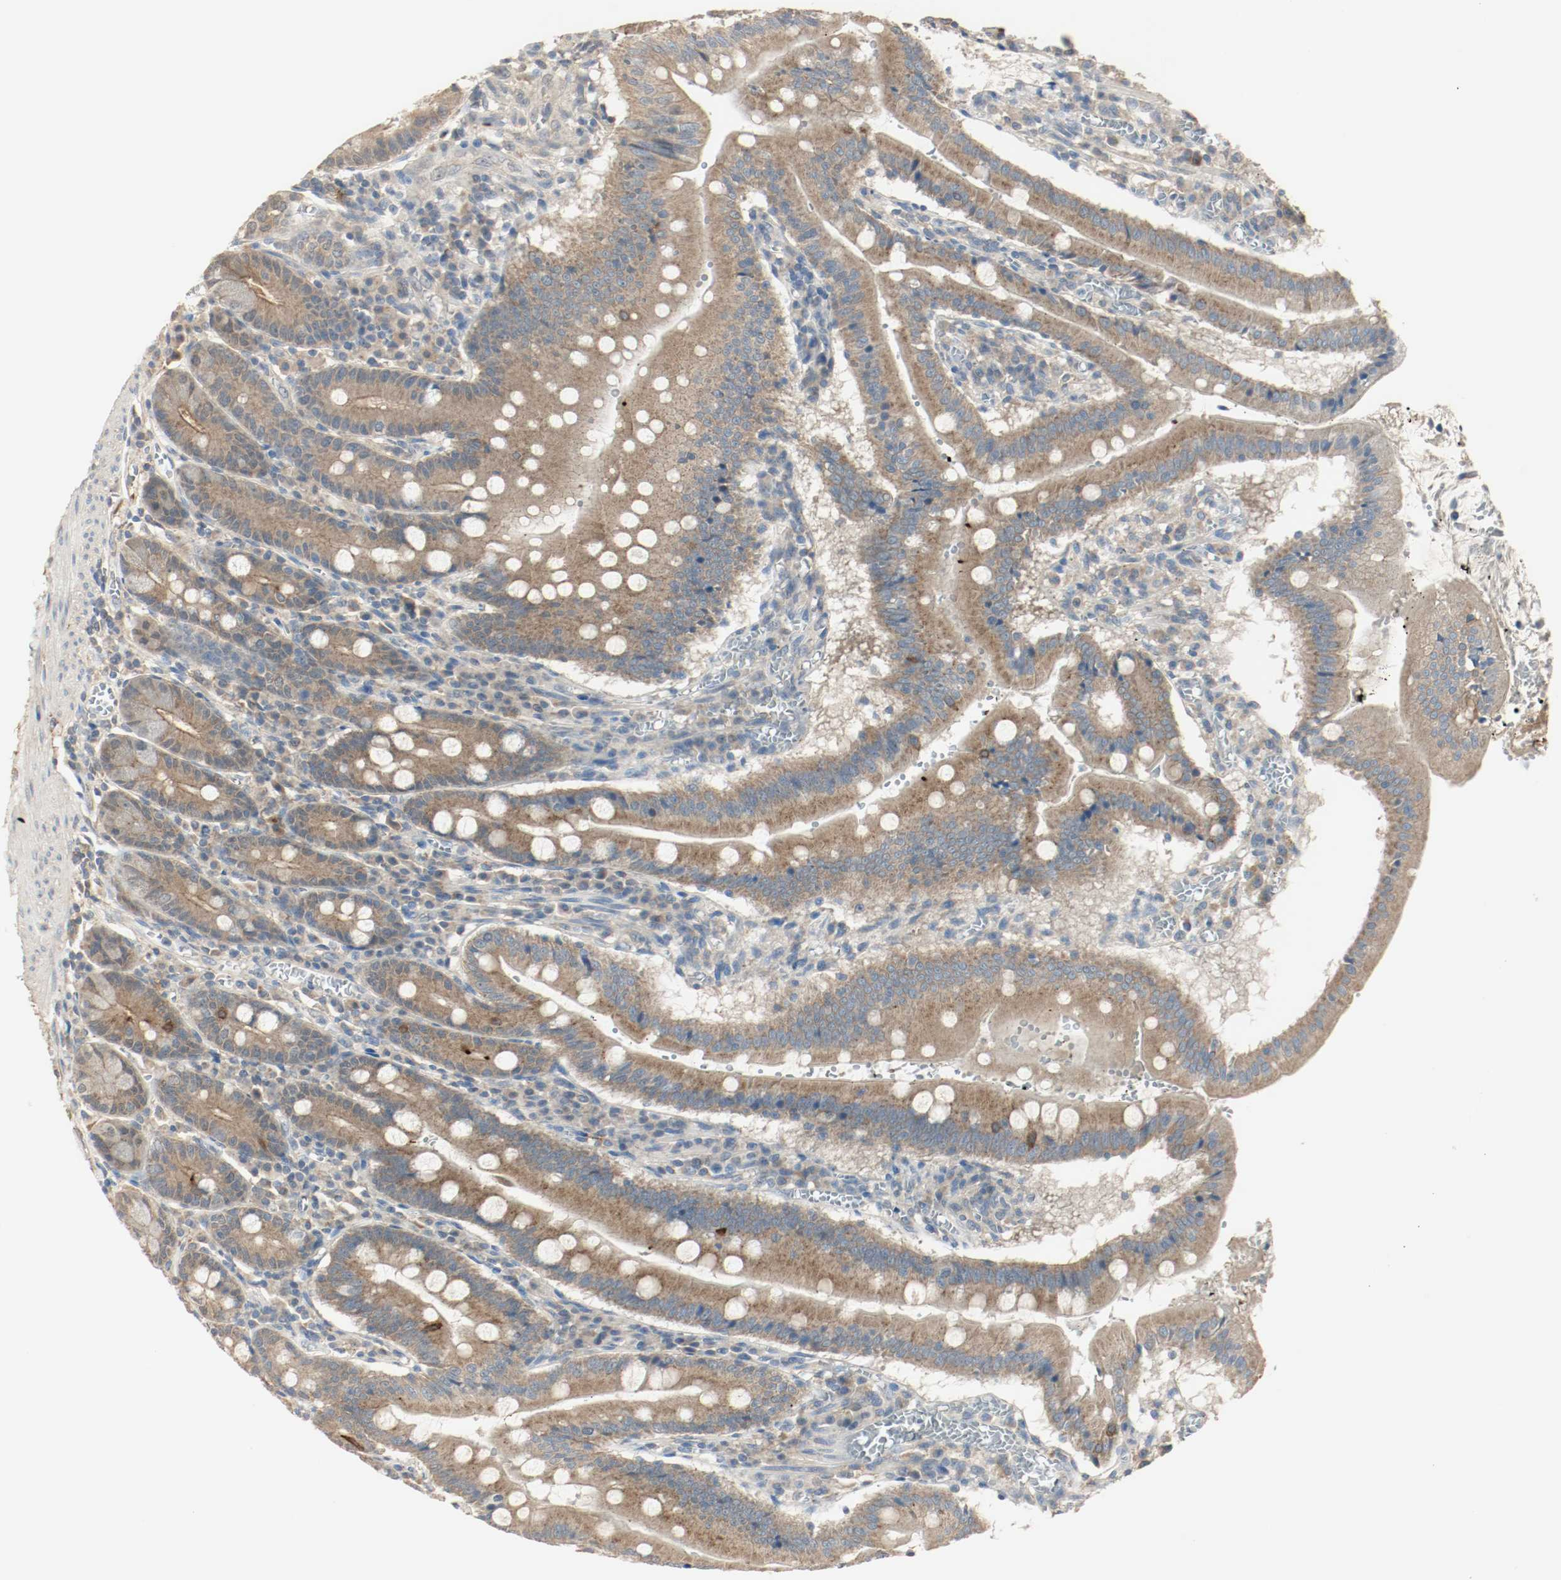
{"staining": {"intensity": "moderate", "quantity": ">75%", "location": "cytoplasmic/membranous"}, "tissue": "small intestine", "cell_type": "Glandular cells", "image_type": "normal", "snomed": [{"axis": "morphology", "description": "Normal tissue, NOS"}, {"axis": "topography", "description": "Small intestine"}], "caption": "IHC of normal small intestine shows medium levels of moderate cytoplasmic/membranous staining in about >75% of glandular cells. (brown staining indicates protein expression, while blue staining denotes nuclei).", "gene": "MELTF", "patient": {"sex": "male", "age": 71}}